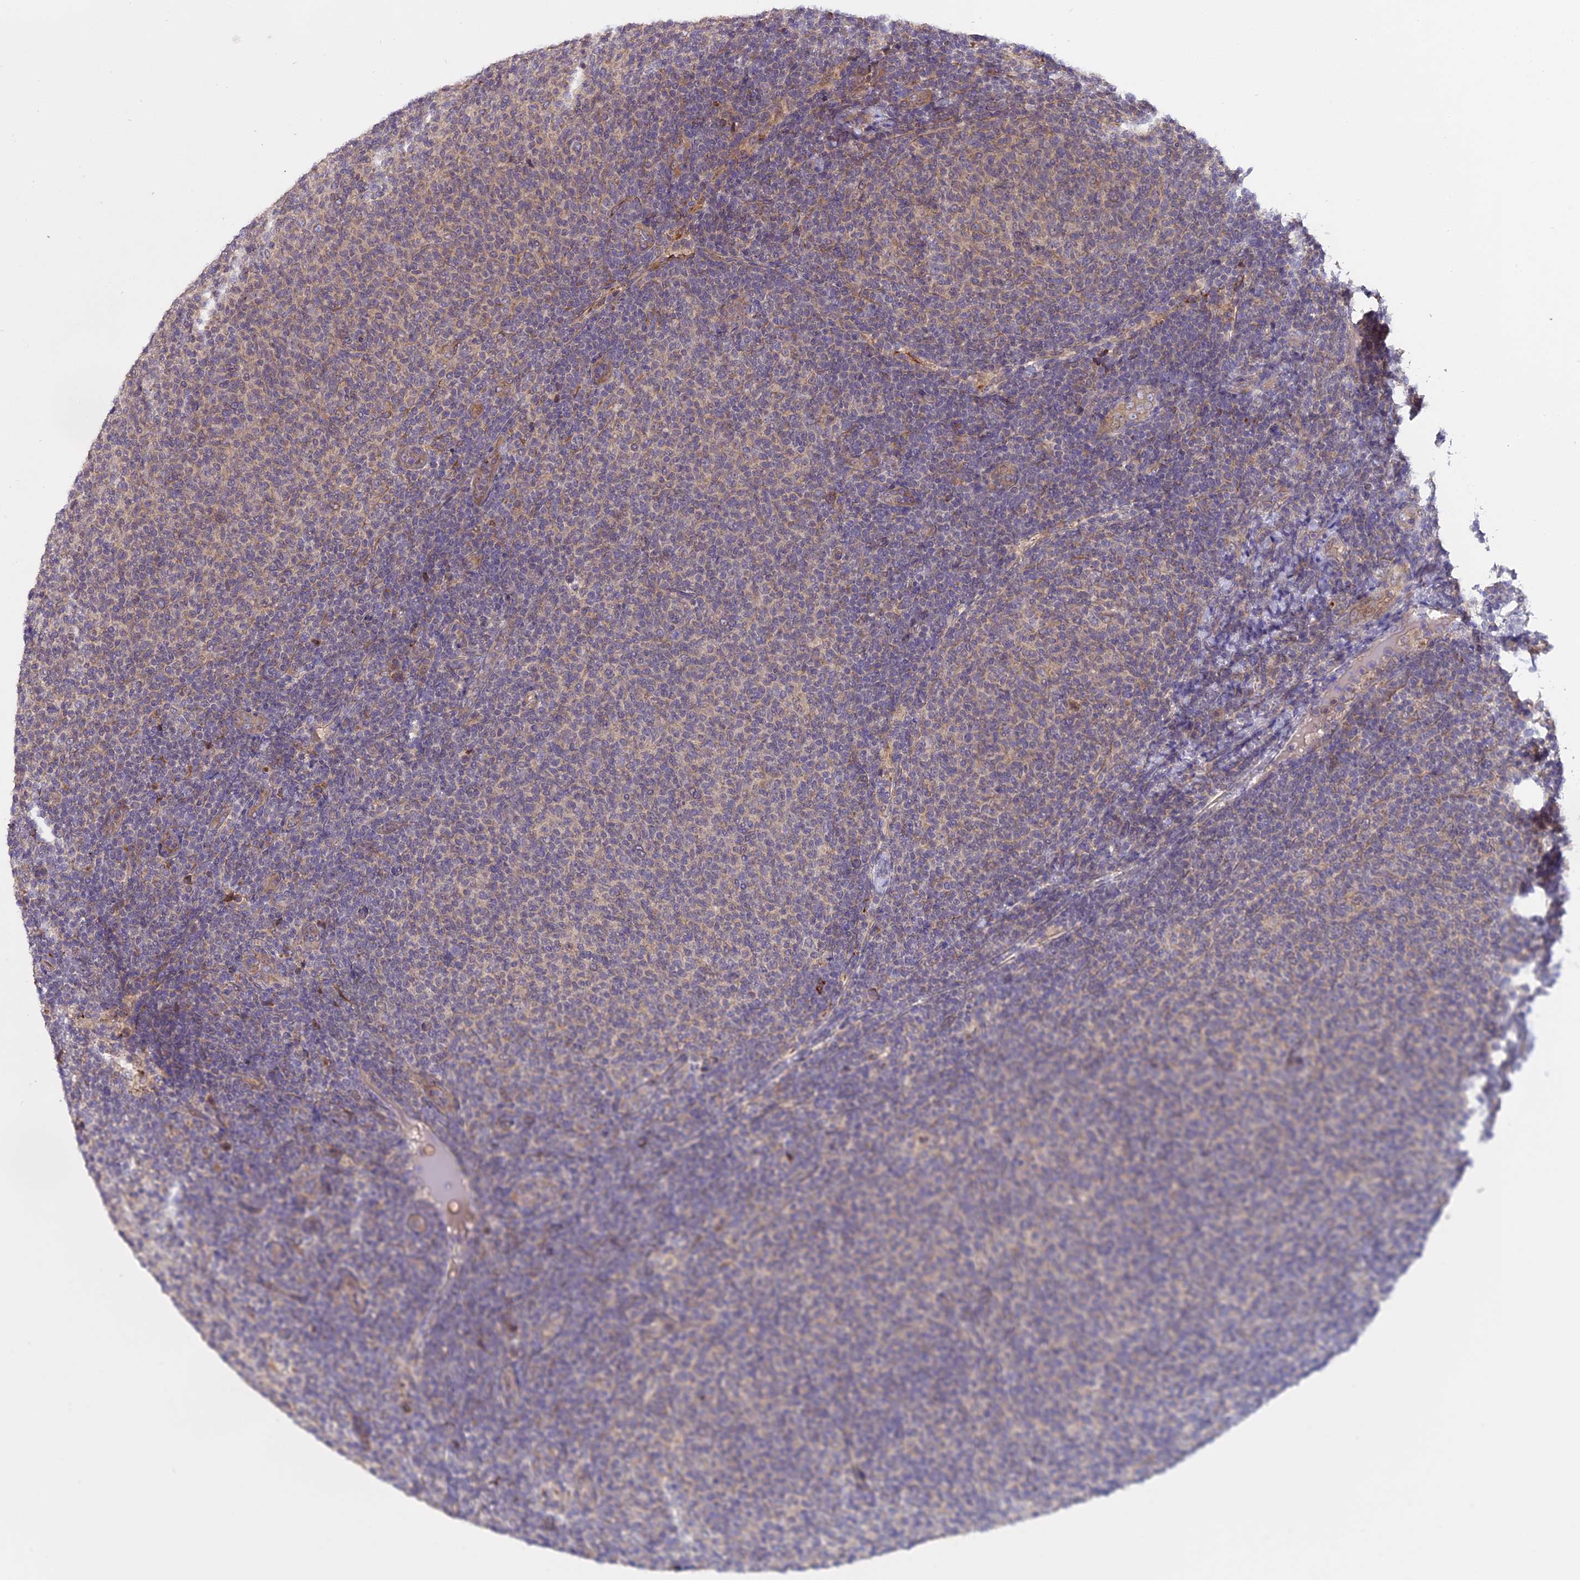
{"staining": {"intensity": "negative", "quantity": "none", "location": "none"}, "tissue": "lymphoma", "cell_type": "Tumor cells", "image_type": "cancer", "snomed": [{"axis": "morphology", "description": "Malignant lymphoma, non-Hodgkin's type, Low grade"}, {"axis": "topography", "description": "Lymph node"}], "caption": "This is a histopathology image of IHC staining of malignant lymphoma, non-Hodgkin's type (low-grade), which shows no positivity in tumor cells.", "gene": "MEMO1", "patient": {"sex": "male", "age": 66}}